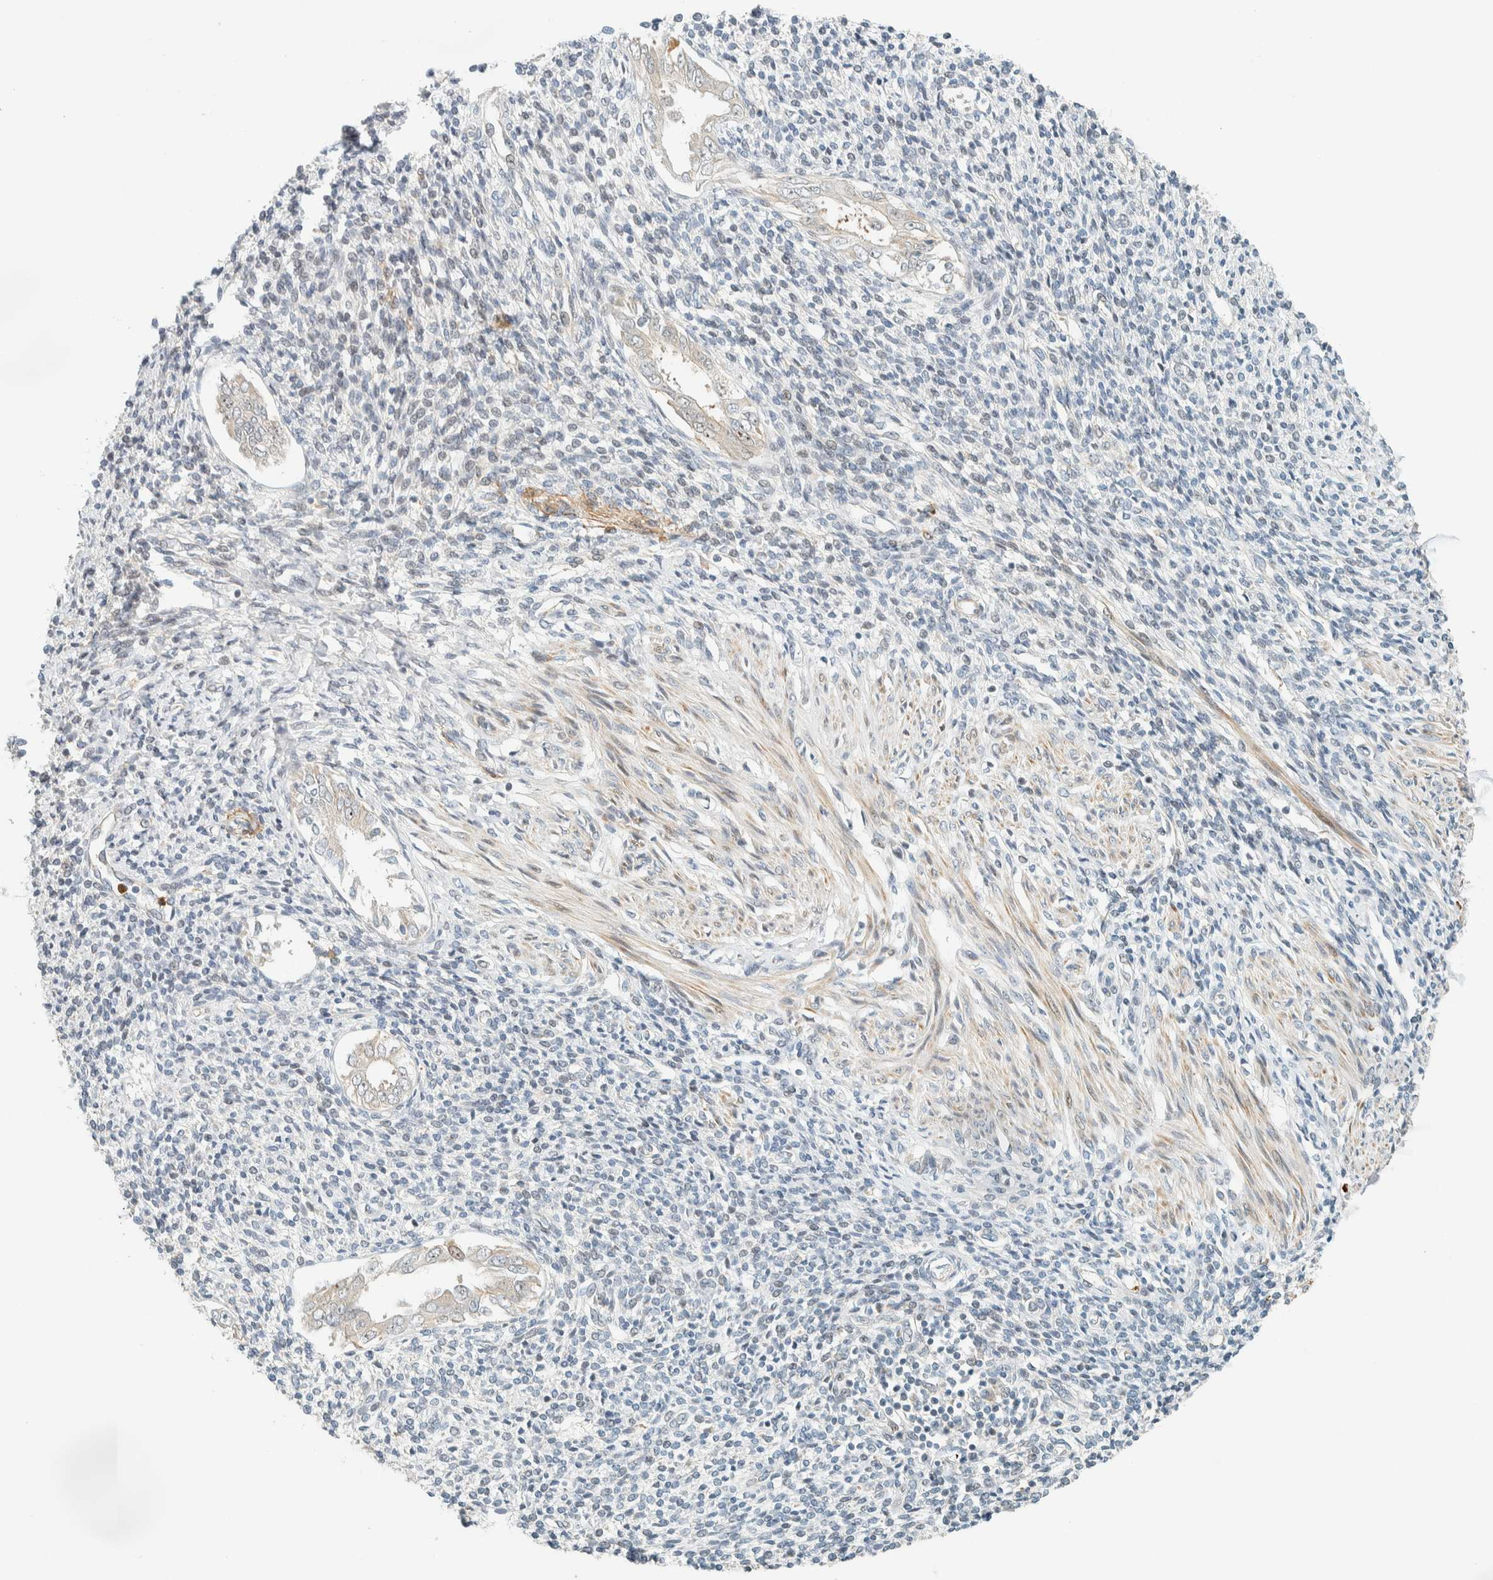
{"staining": {"intensity": "negative", "quantity": "none", "location": "none"}, "tissue": "endometrium", "cell_type": "Cells in endometrial stroma", "image_type": "normal", "snomed": [{"axis": "morphology", "description": "Normal tissue, NOS"}, {"axis": "topography", "description": "Endometrium"}], "caption": "Immunohistochemical staining of benign human endometrium displays no significant expression in cells in endometrial stroma. (Immunohistochemistry (ihc), brightfield microscopy, high magnification).", "gene": "CCDC171", "patient": {"sex": "female", "age": 66}}